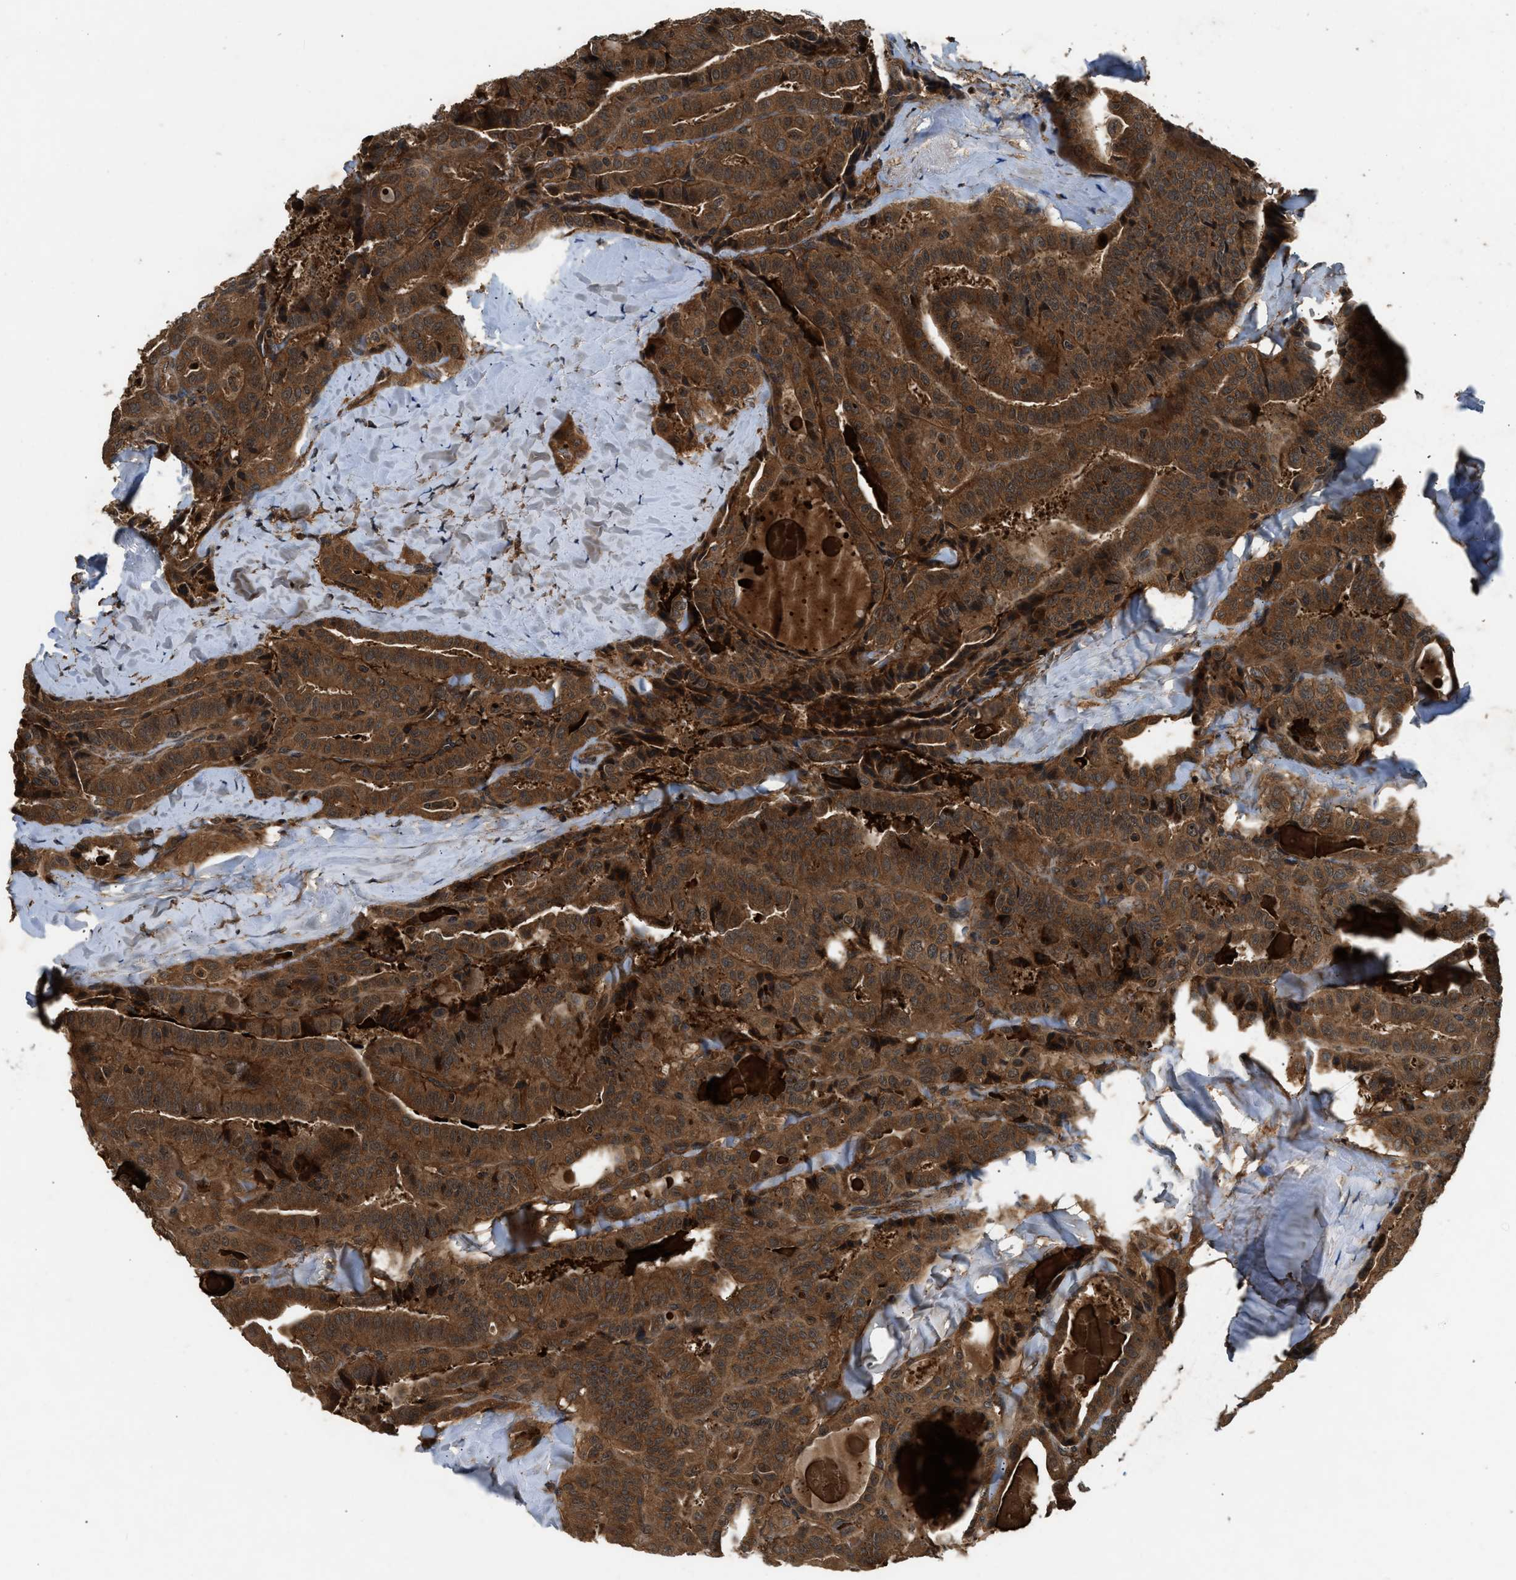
{"staining": {"intensity": "strong", "quantity": ">75%", "location": "cytoplasmic/membranous"}, "tissue": "thyroid cancer", "cell_type": "Tumor cells", "image_type": "cancer", "snomed": [{"axis": "morphology", "description": "Papillary adenocarcinoma, NOS"}, {"axis": "topography", "description": "Thyroid gland"}], "caption": "IHC micrograph of neoplastic tissue: thyroid cancer (papillary adenocarcinoma) stained using immunohistochemistry demonstrates high levels of strong protein expression localized specifically in the cytoplasmic/membranous of tumor cells, appearing as a cytoplasmic/membranous brown color.", "gene": "RPS6KB1", "patient": {"sex": "male", "age": 77}}